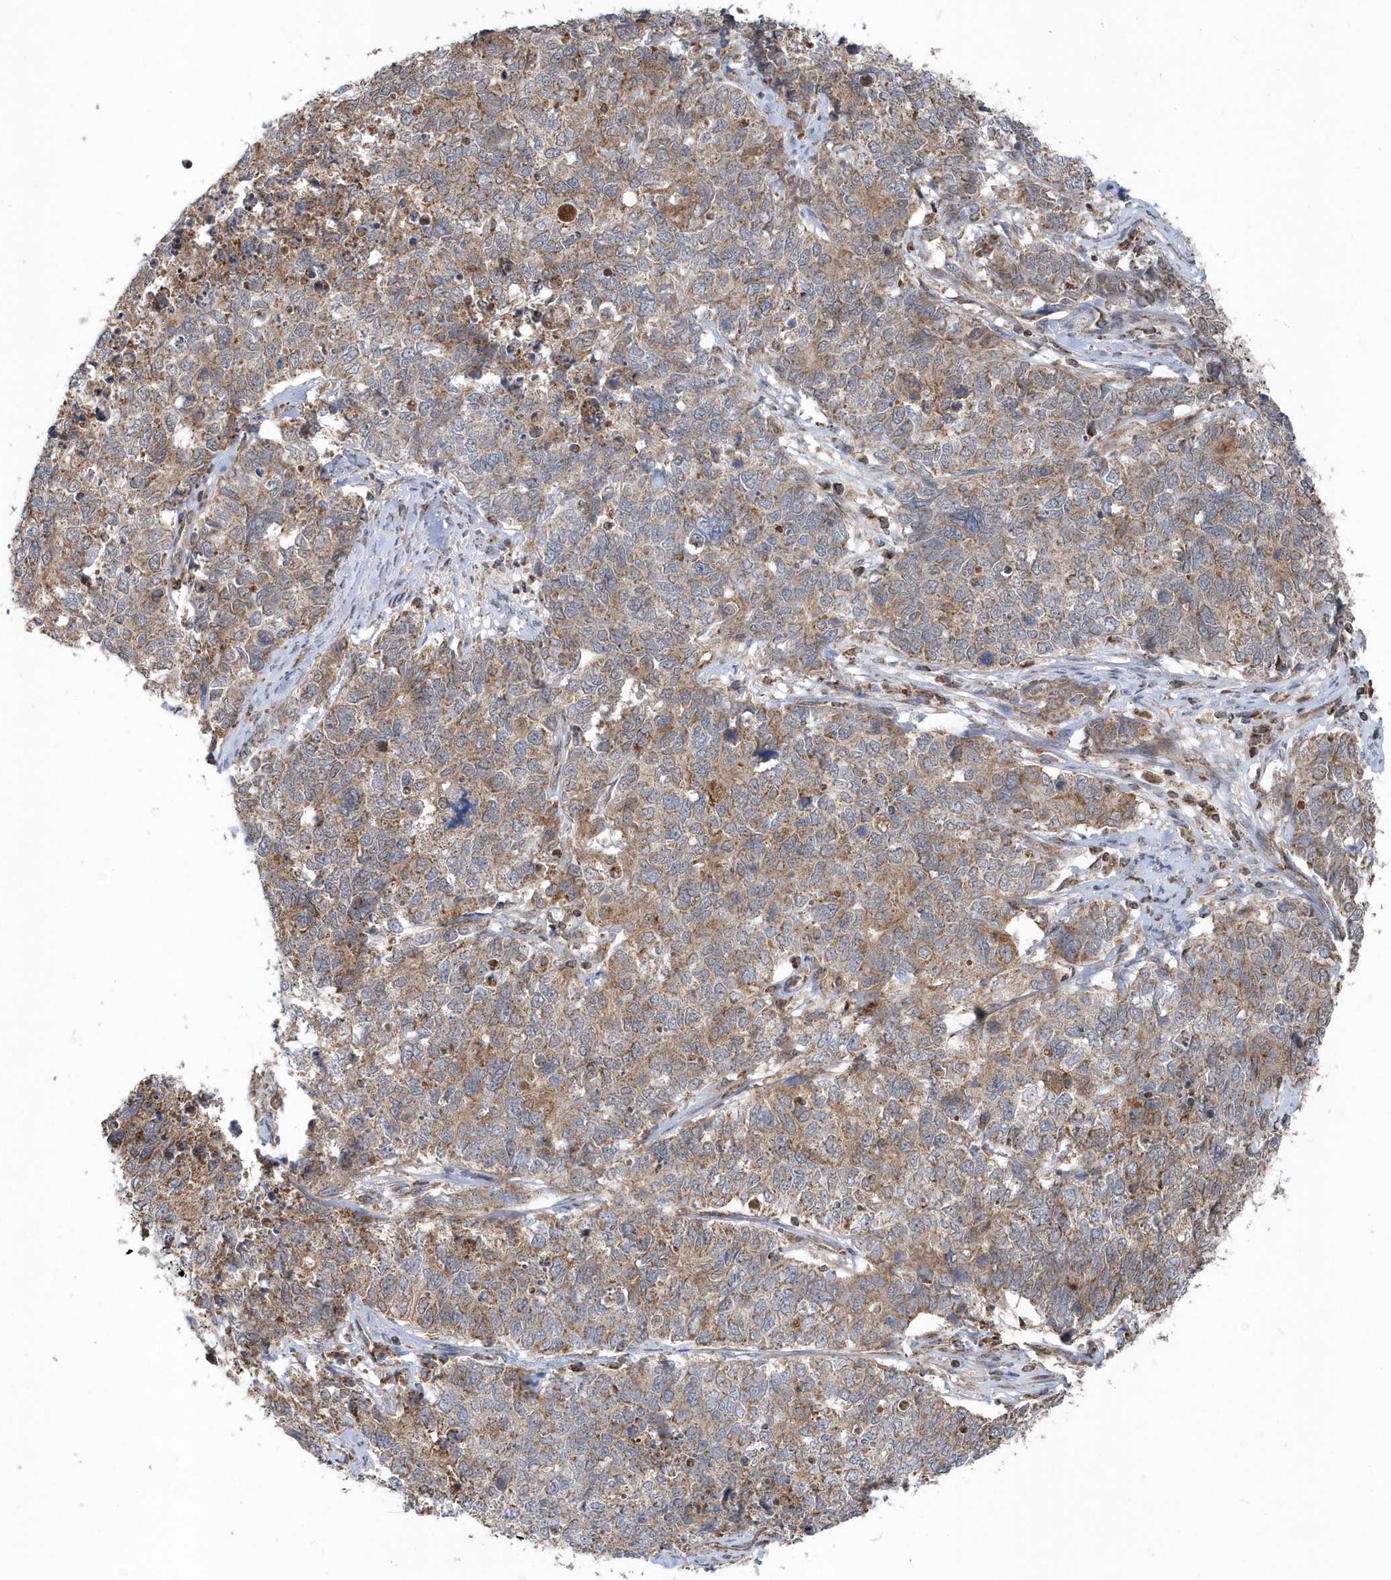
{"staining": {"intensity": "moderate", "quantity": ">75%", "location": "cytoplasmic/membranous"}, "tissue": "cervical cancer", "cell_type": "Tumor cells", "image_type": "cancer", "snomed": [{"axis": "morphology", "description": "Squamous cell carcinoma, NOS"}, {"axis": "topography", "description": "Cervix"}], "caption": "The histopathology image exhibits immunohistochemical staining of cervical cancer (squamous cell carcinoma). There is moderate cytoplasmic/membranous staining is seen in about >75% of tumor cells. (brown staining indicates protein expression, while blue staining denotes nuclei).", "gene": "PPP1R7", "patient": {"sex": "female", "age": 63}}